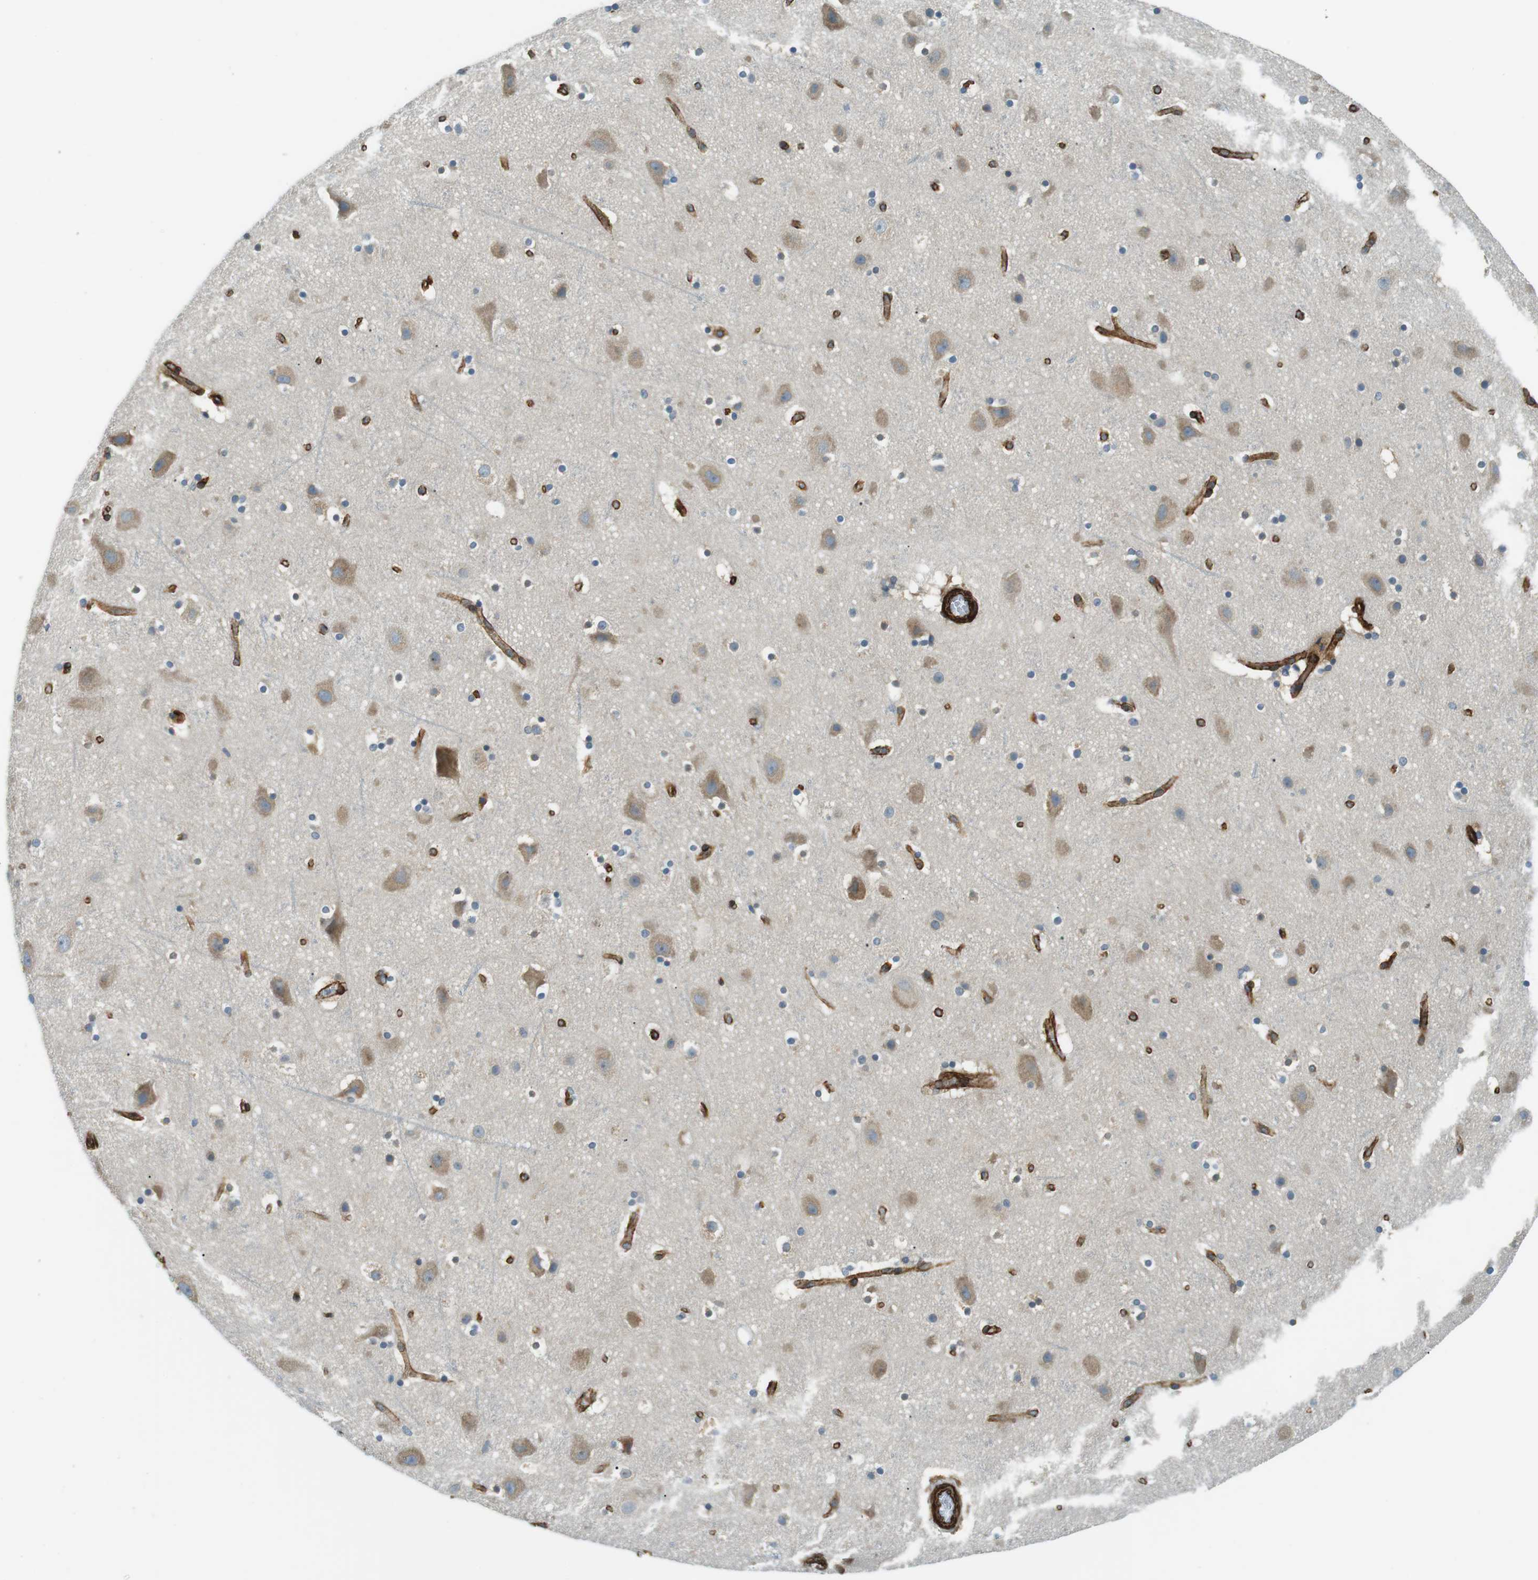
{"staining": {"intensity": "strong", "quantity": ">75%", "location": "cytoplasmic/membranous"}, "tissue": "cerebral cortex", "cell_type": "Endothelial cells", "image_type": "normal", "snomed": [{"axis": "morphology", "description": "Normal tissue, NOS"}, {"axis": "topography", "description": "Cerebral cortex"}], "caption": "Immunohistochemistry (IHC) image of unremarkable cerebral cortex: cerebral cortex stained using immunohistochemistry shows high levels of strong protein expression localized specifically in the cytoplasmic/membranous of endothelial cells, appearing as a cytoplasmic/membranous brown color.", "gene": "ODR4", "patient": {"sex": "male", "age": 45}}